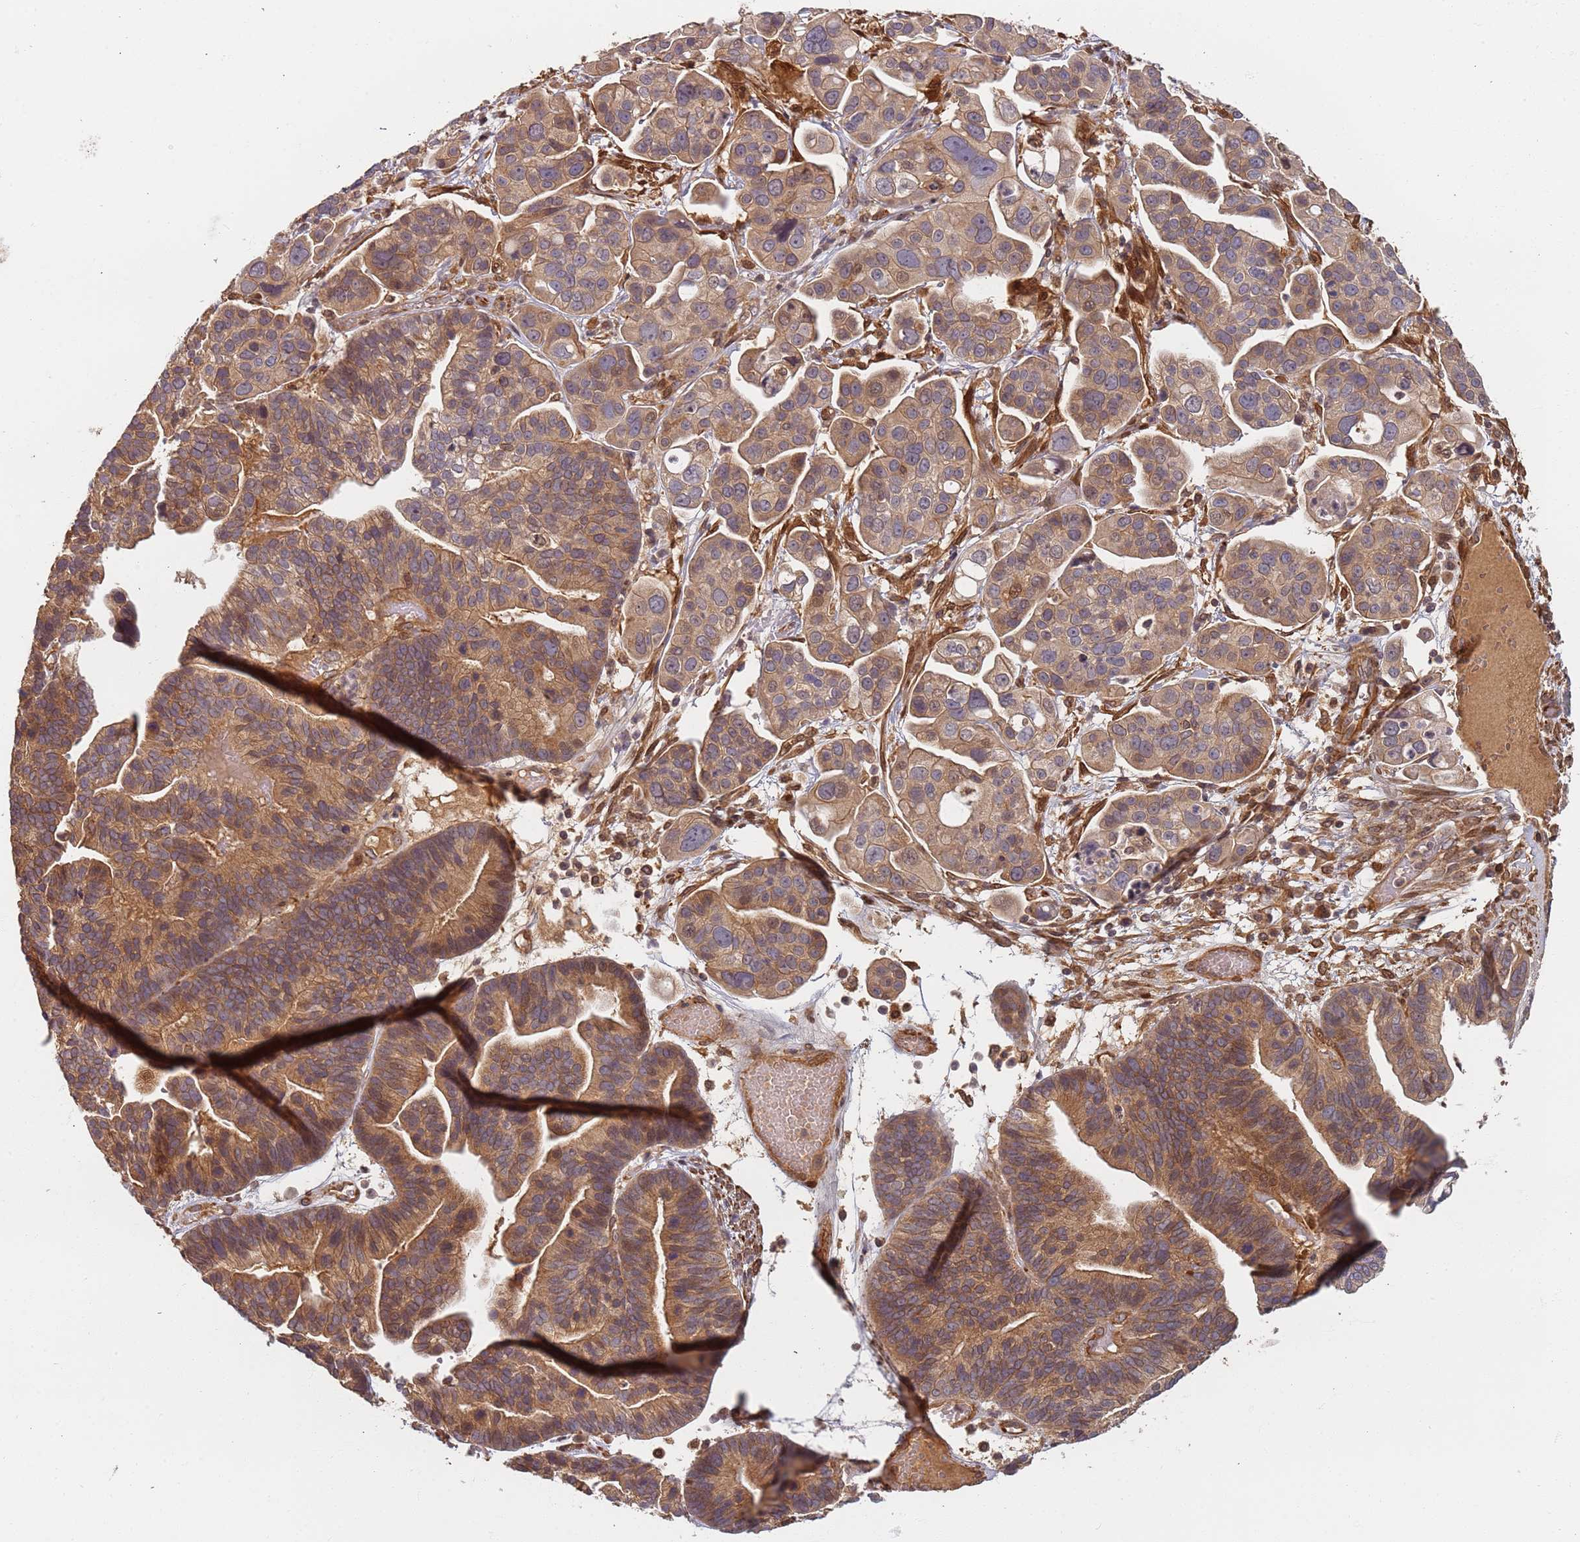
{"staining": {"intensity": "moderate", "quantity": ">75%", "location": "cytoplasmic/membranous"}, "tissue": "ovarian cancer", "cell_type": "Tumor cells", "image_type": "cancer", "snomed": [{"axis": "morphology", "description": "Cystadenocarcinoma, serous, NOS"}, {"axis": "topography", "description": "Ovary"}], "caption": "Protein staining of ovarian cancer tissue displays moderate cytoplasmic/membranous expression in approximately >75% of tumor cells. (DAB = brown stain, brightfield microscopy at high magnification).", "gene": "SDCCAG8", "patient": {"sex": "female", "age": 56}}